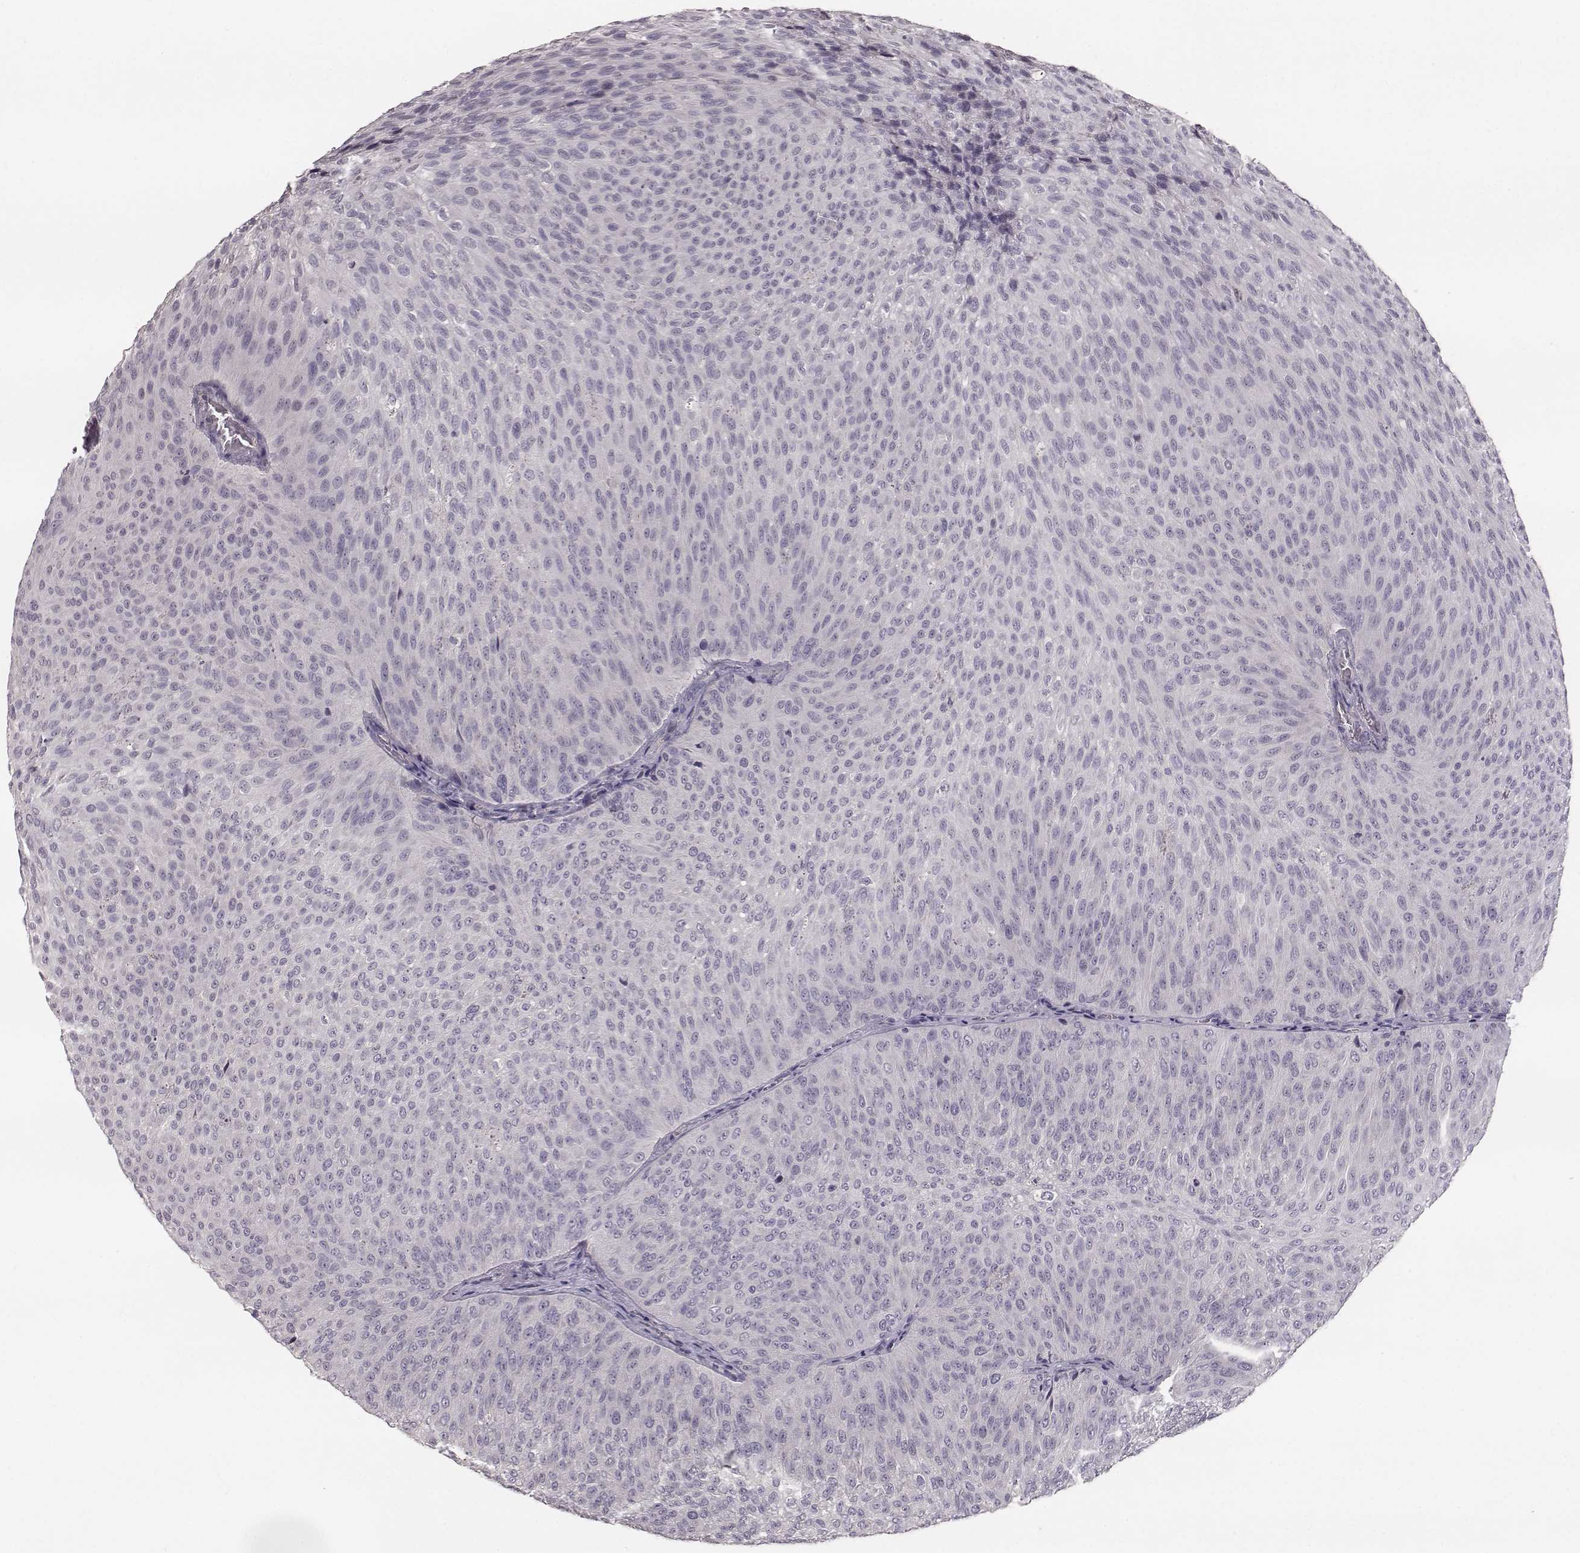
{"staining": {"intensity": "negative", "quantity": "none", "location": "none"}, "tissue": "urothelial cancer", "cell_type": "Tumor cells", "image_type": "cancer", "snomed": [{"axis": "morphology", "description": "Urothelial carcinoma, Low grade"}, {"axis": "topography", "description": "Urinary bladder"}], "caption": "Immunohistochemistry of low-grade urothelial carcinoma displays no expression in tumor cells.", "gene": "YJEFN3", "patient": {"sex": "male", "age": 78}}